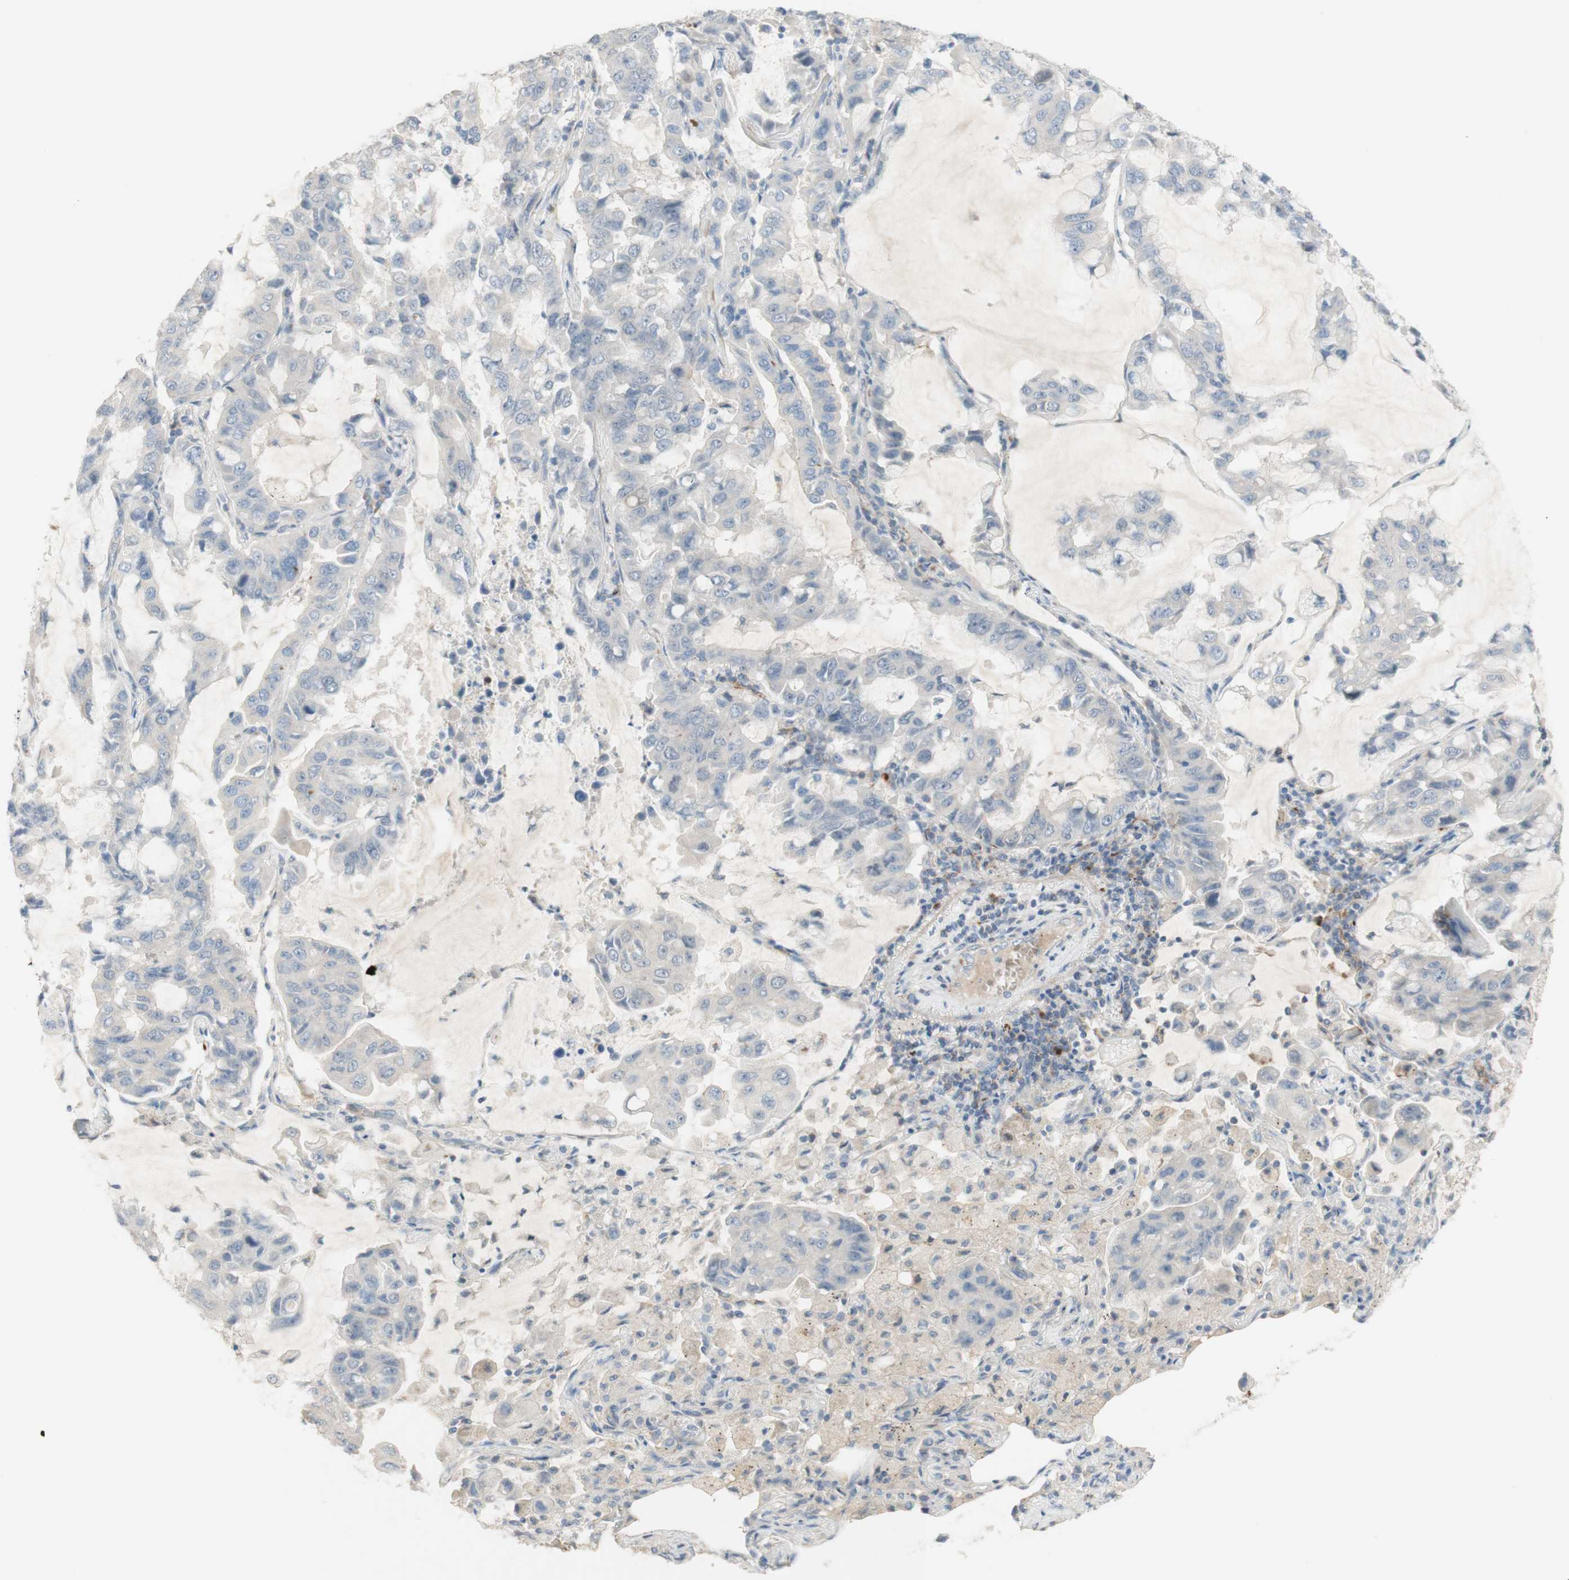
{"staining": {"intensity": "negative", "quantity": "none", "location": "none"}, "tissue": "lung cancer", "cell_type": "Tumor cells", "image_type": "cancer", "snomed": [{"axis": "morphology", "description": "Adenocarcinoma, NOS"}, {"axis": "topography", "description": "Lung"}], "caption": "IHC photomicrograph of neoplastic tissue: human adenocarcinoma (lung) stained with DAB exhibits no significant protein staining in tumor cells.", "gene": "MANEA", "patient": {"sex": "male", "age": 64}}